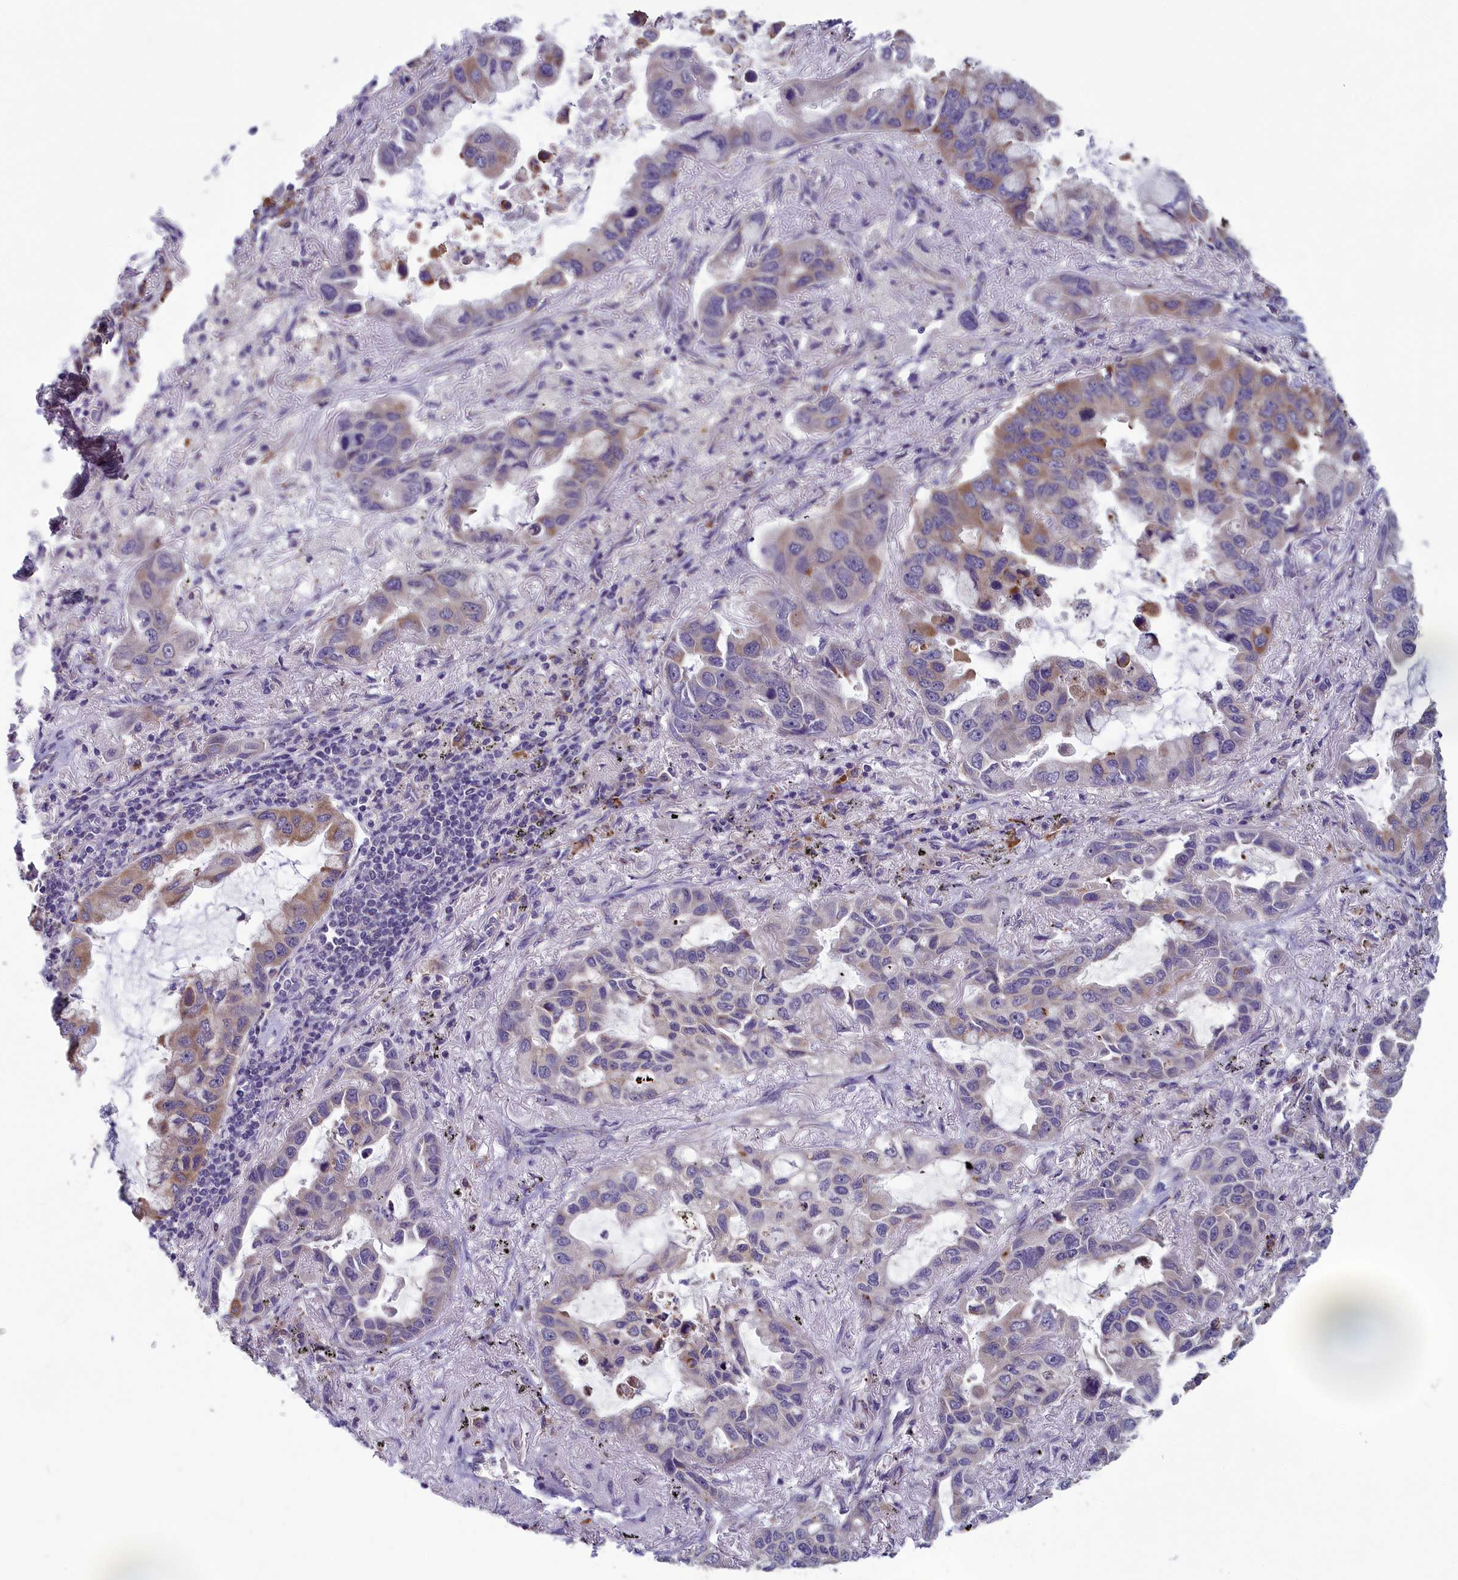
{"staining": {"intensity": "moderate", "quantity": "<25%", "location": "cytoplasmic/membranous"}, "tissue": "lung cancer", "cell_type": "Tumor cells", "image_type": "cancer", "snomed": [{"axis": "morphology", "description": "Adenocarcinoma, NOS"}, {"axis": "topography", "description": "Lung"}], "caption": "Immunohistochemistry of adenocarcinoma (lung) reveals low levels of moderate cytoplasmic/membranous staining in approximately <25% of tumor cells.", "gene": "MRI1", "patient": {"sex": "male", "age": 64}}